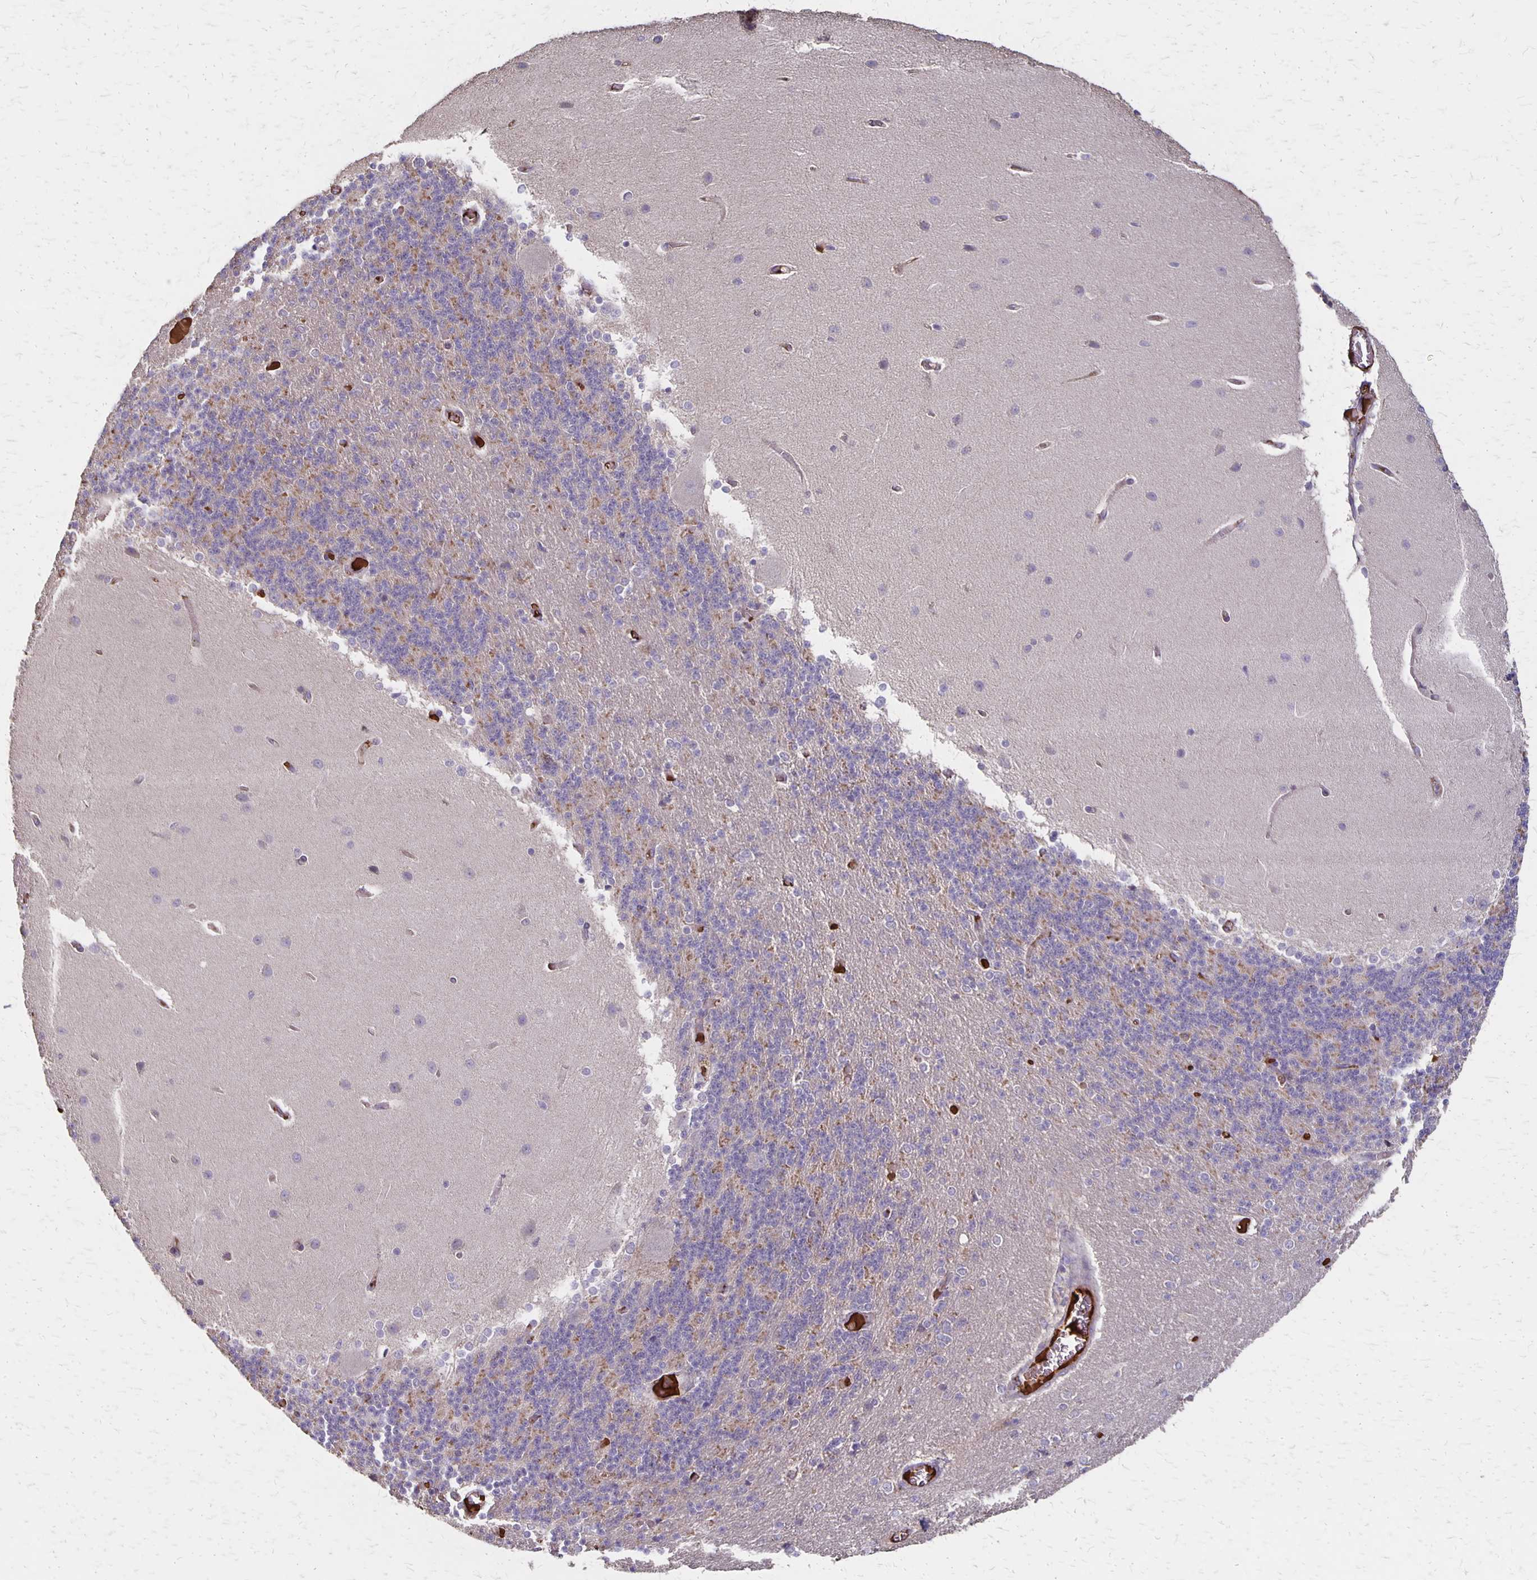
{"staining": {"intensity": "moderate", "quantity": "<25%", "location": "cytoplasmic/membranous"}, "tissue": "cerebellum", "cell_type": "Cells in granular layer", "image_type": "normal", "snomed": [{"axis": "morphology", "description": "Normal tissue, NOS"}, {"axis": "topography", "description": "Cerebellum"}], "caption": "Cerebellum stained with a brown dye demonstrates moderate cytoplasmic/membranous positive positivity in approximately <25% of cells in granular layer.", "gene": "PROM2", "patient": {"sex": "female", "age": 54}}